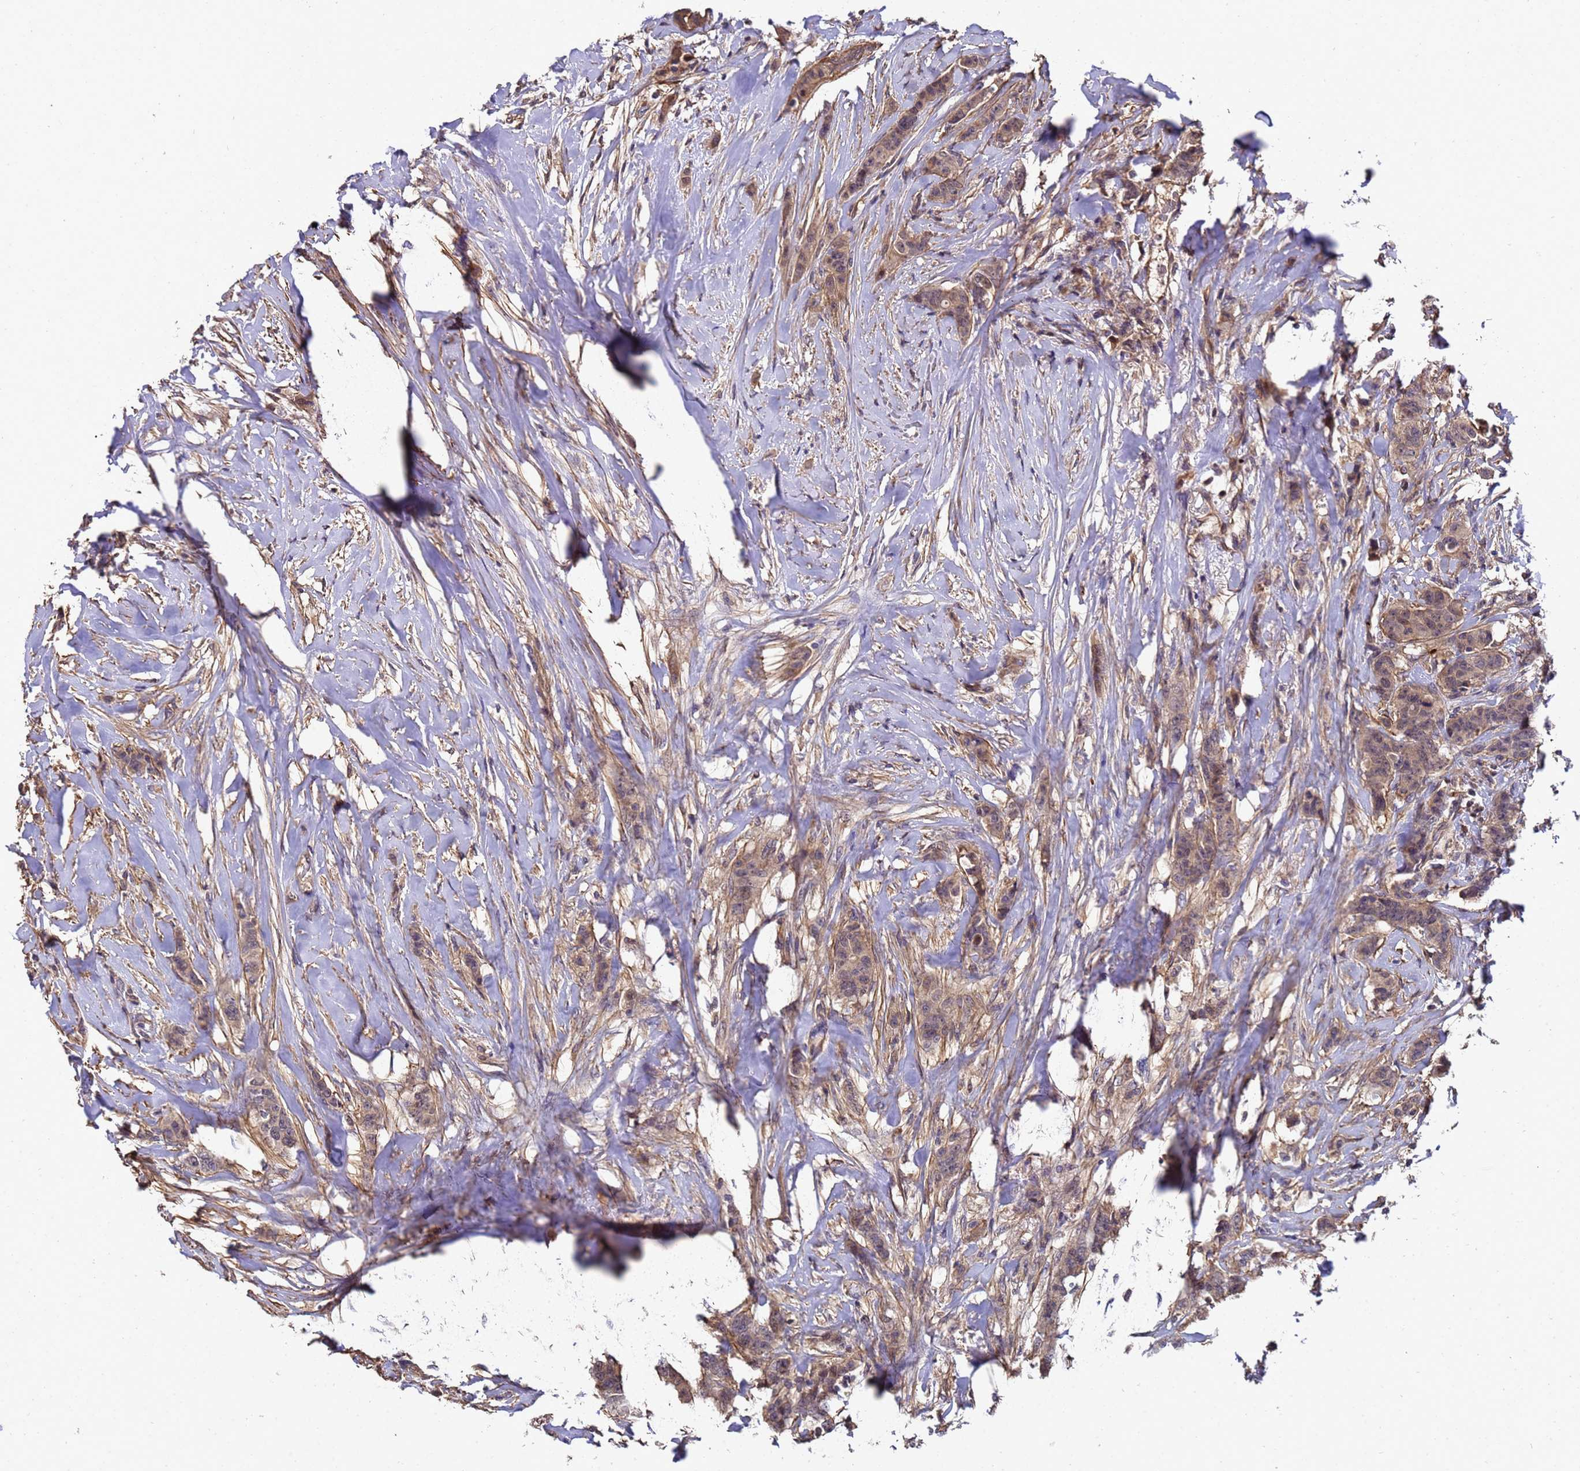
{"staining": {"intensity": "weak", "quantity": ">75%", "location": "cytoplasmic/membranous"}, "tissue": "breast cancer", "cell_type": "Tumor cells", "image_type": "cancer", "snomed": [{"axis": "morphology", "description": "Duct carcinoma"}, {"axis": "topography", "description": "Breast"}], "caption": "Immunohistochemical staining of breast intraductal carcinoma displays weak cytoplasmic/membranous protein expression in about >75% of tumor cells.", "gene": "GSTCD", "patient": {"sex": "female", "age": 40}}